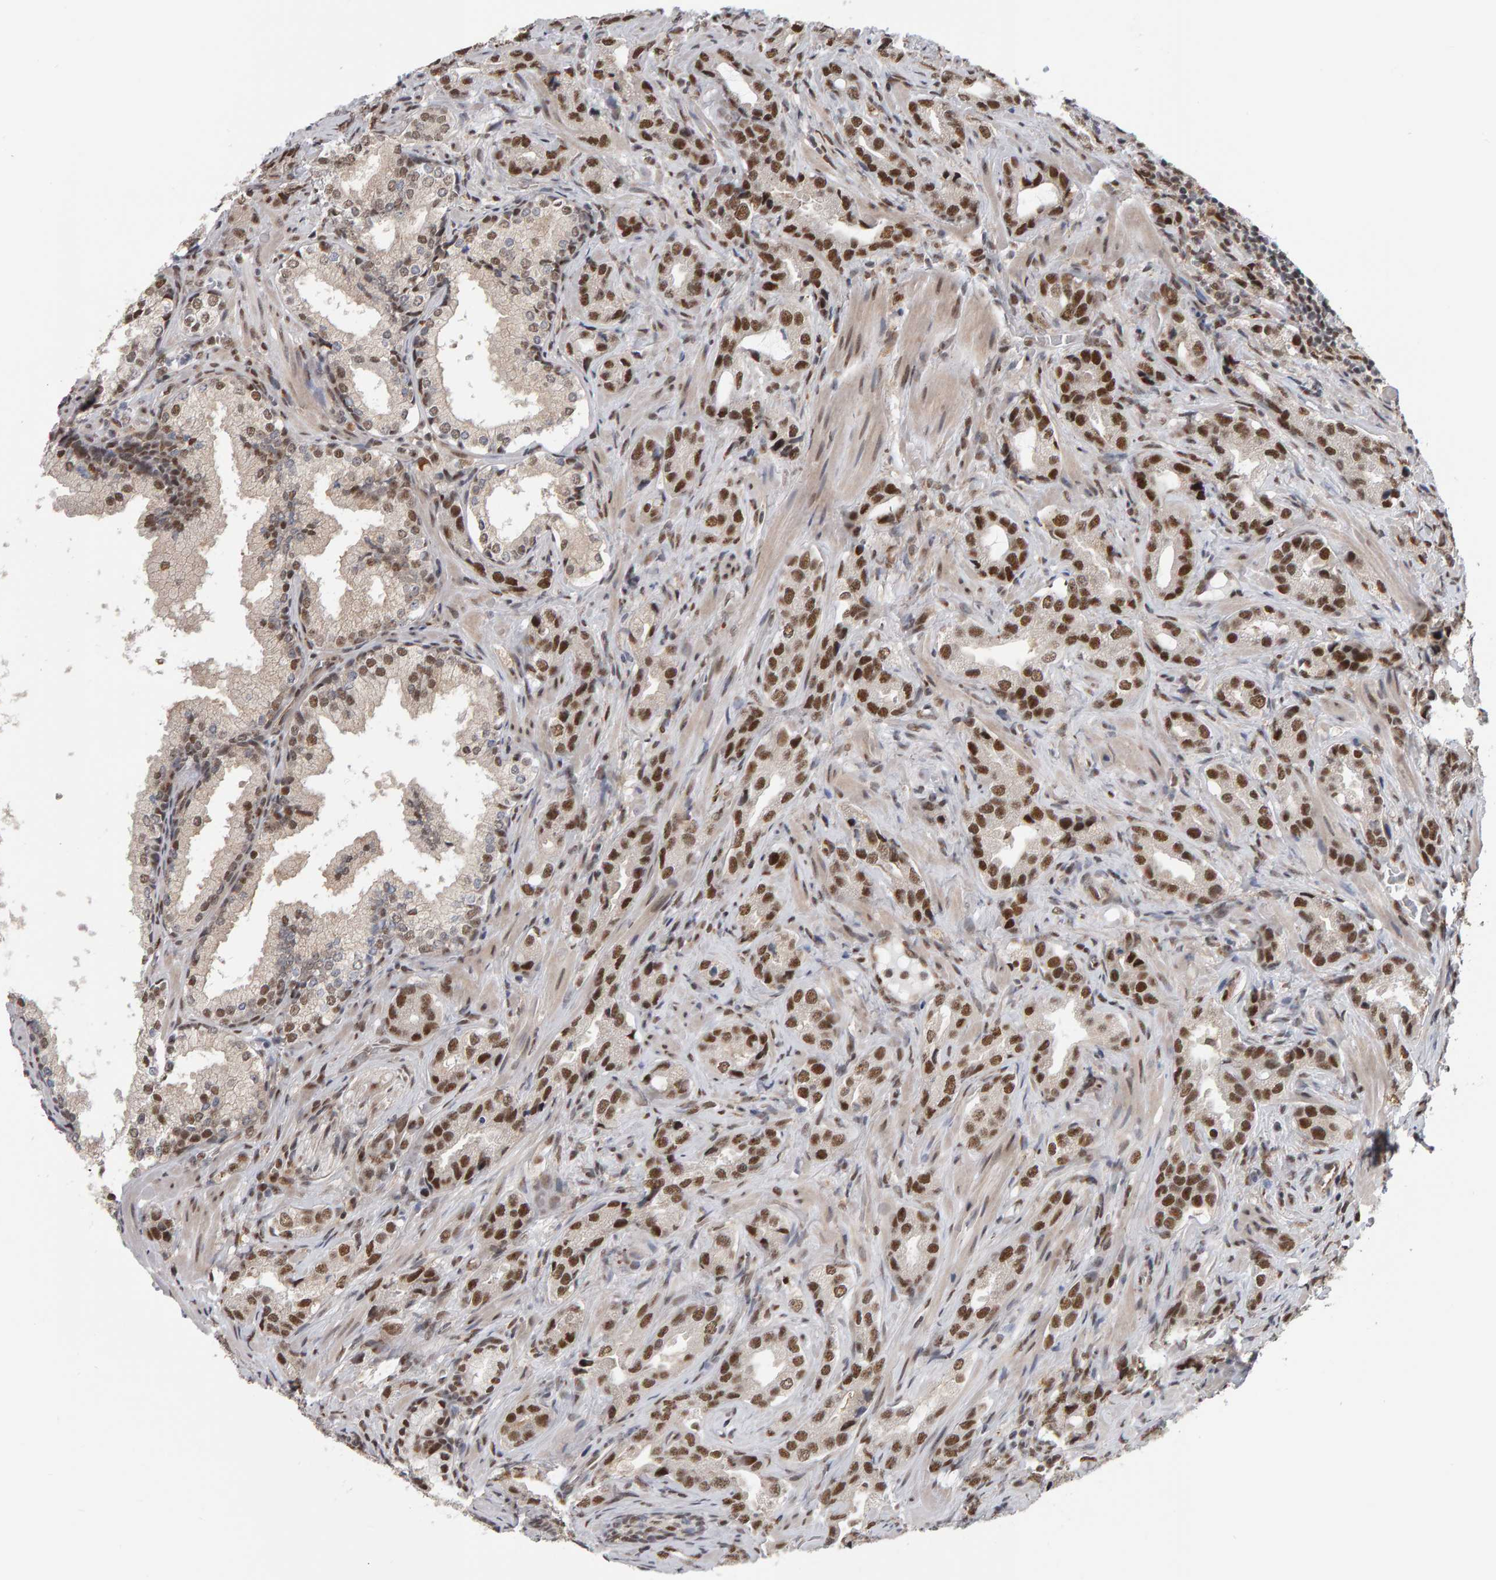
{"staining": {"intensity": "strong", "quantity": ">75%", "location": "nuclear"}, "tissue": "prostate cancer", "cell_type": "Tumor cells", "image_type": "cancer", "snomed": [{"axis": "morphology", "description": "Adenocarcinoma, High grade"}, {"axis": "topography", "description": "Prostate"}], "caption": "Brown immunohistochemical staining in human prostate adenocarcinoma (high-grade) reveals strong nuclear positivity in about >75% of tumor cells.", "gene": "ATF7IP", "patient": {"sex": "male", "age": 63}}